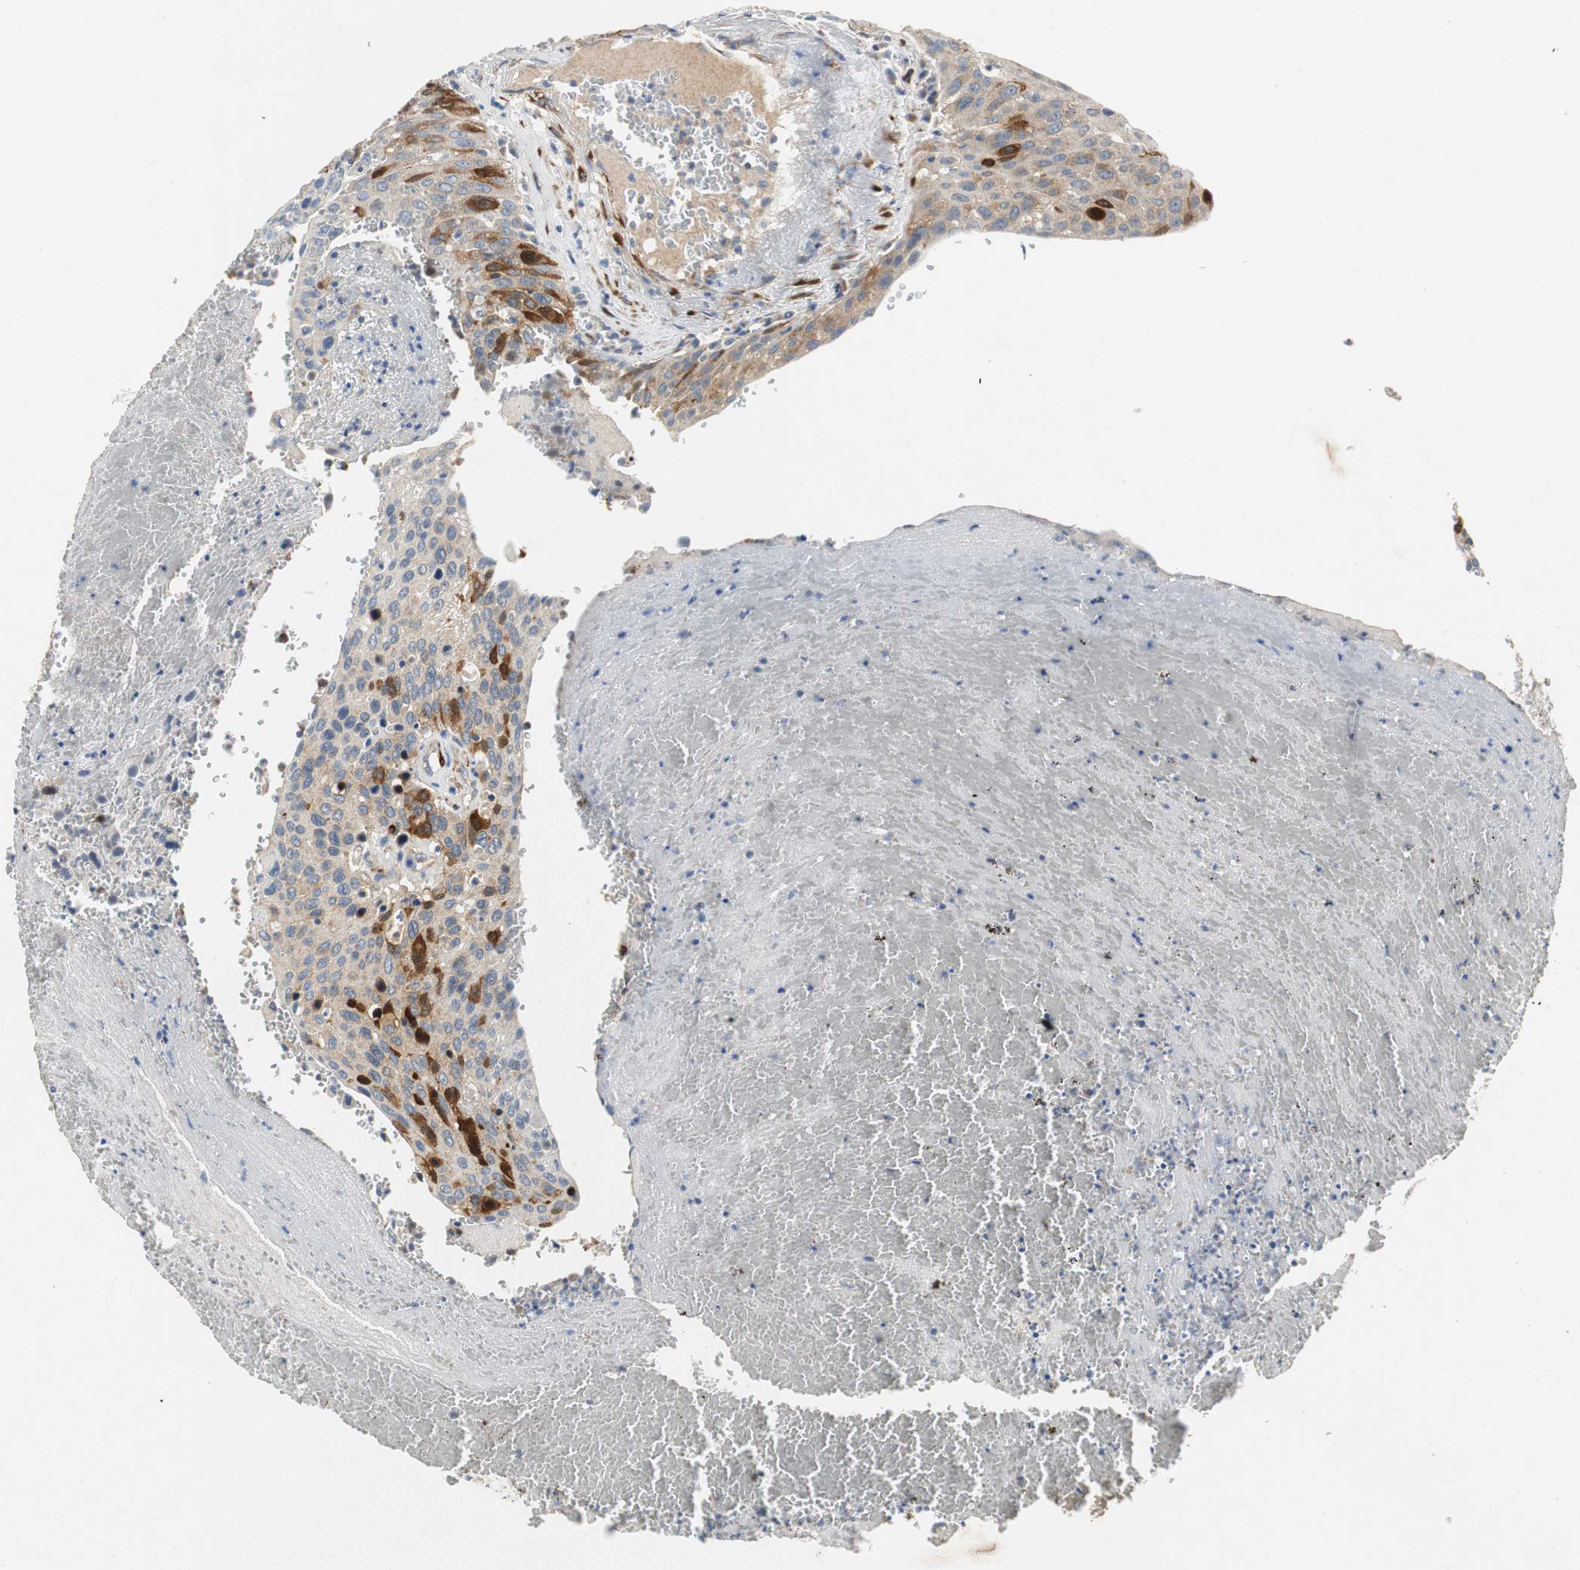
{"staining": {"intensity": "strong", "quantity": "<25%", "location": "cytoplasmic/membranous"}, "tissue": "urothelial cancer", "cell_type": "Tumor cells", "image_type": "cancer", "snomed": [{"axis": "morphology", "description": "Urothelial carcinoma, High grade"}, {"axis": "topography", "description": "Urinary bladder"}], "caption": "There is medium levels of strong cytoplasmic/membranous staining in tumor cells of high-grade urothelial carcinoma, as demonstrated by immunohistochemical staining (brown color).", "gene": "ISCU", "patient": {"sex": "male", "age": 66}}